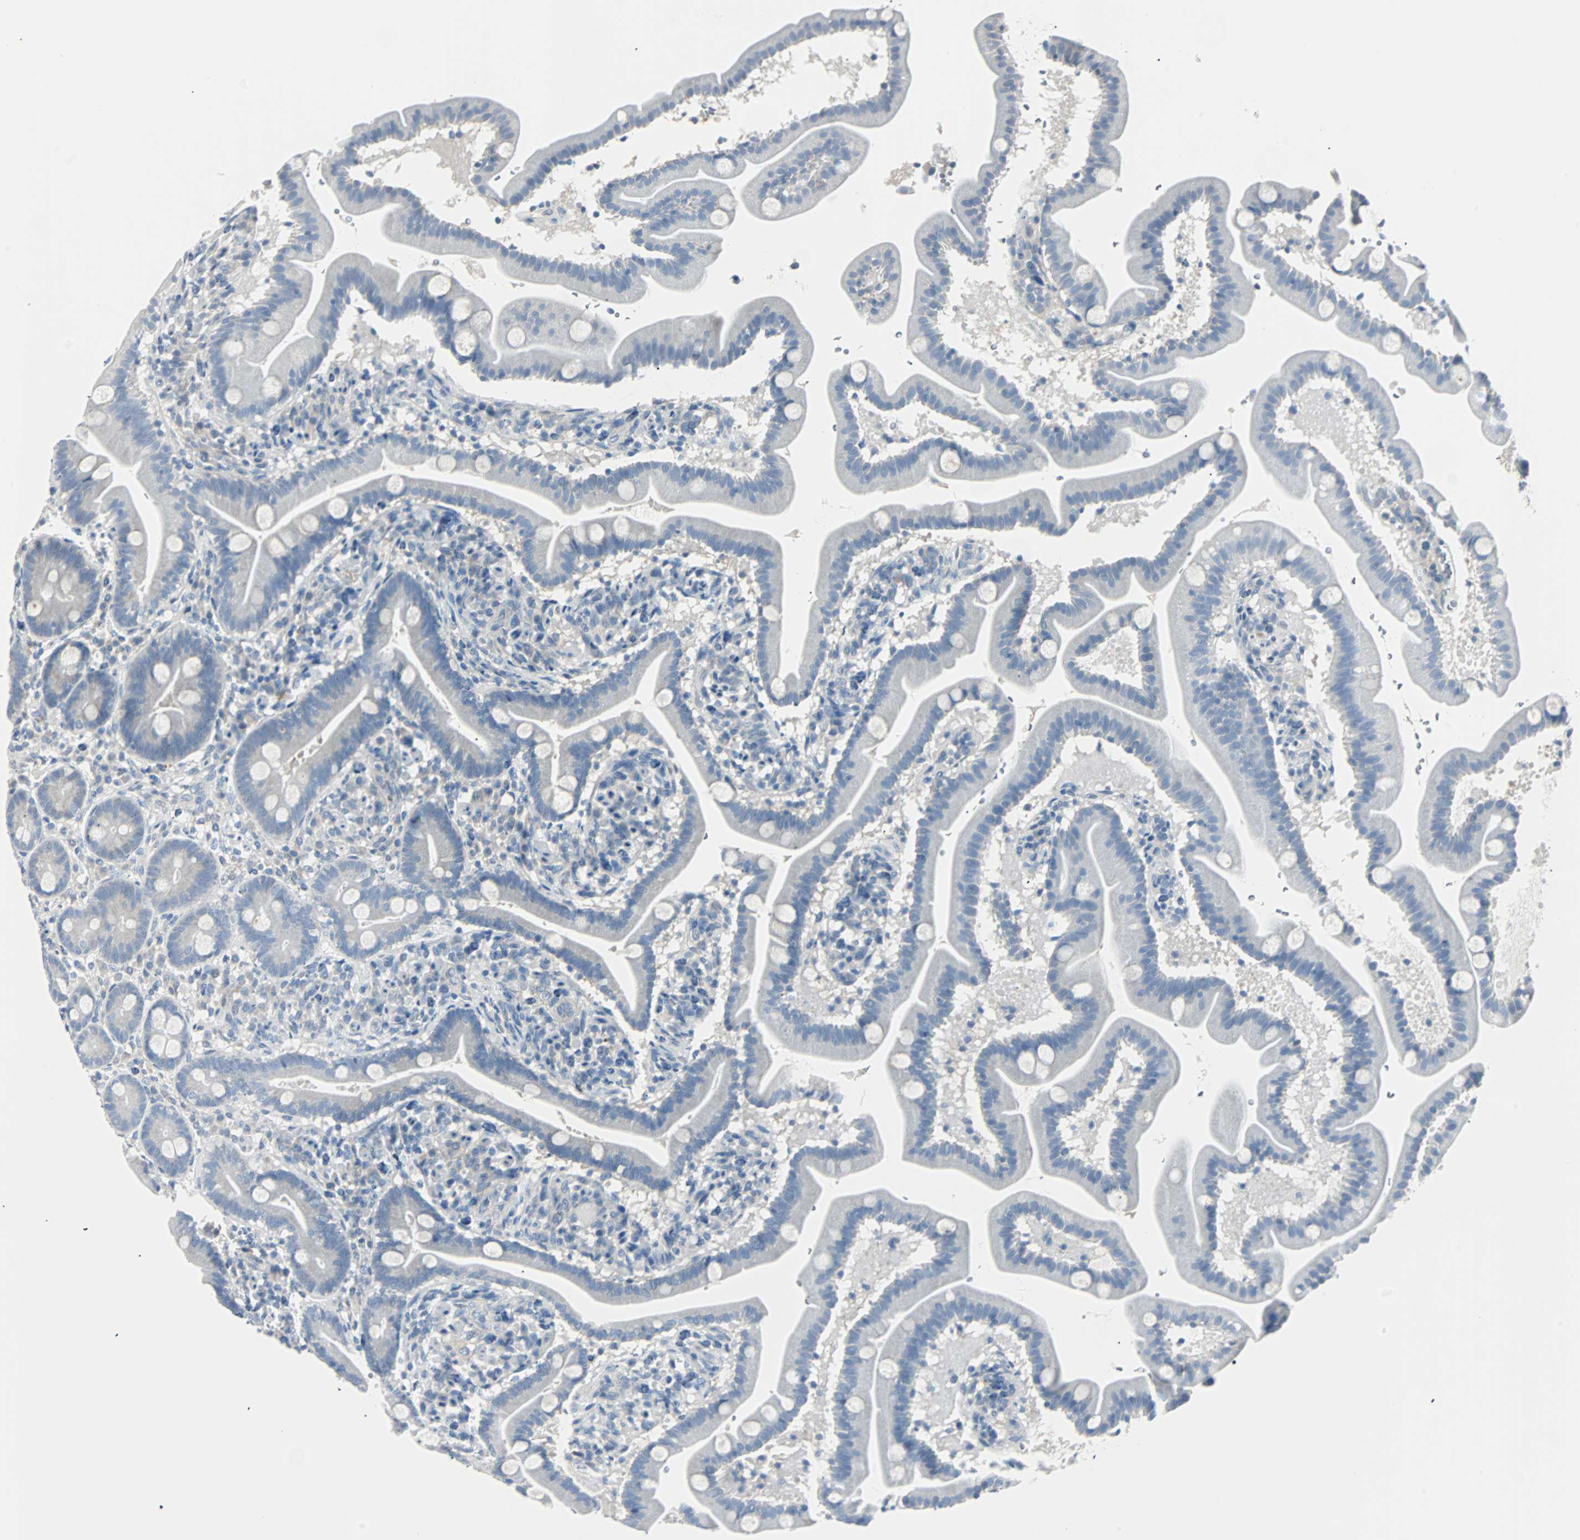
{"staining": {"intensity": "negative", "quantity": "none", "location": "none"}, "tissue": "duodenum", "cell_type": "Glandular cells", "image_type": "normal", "snomed": [{"axis": "morphology", "description": "Normal tissue, NOS"}, {"axis": "topography", "description": "Duodenum"}], "caption": "Immunohistochemistry image of unremarkable duodenum stained for a protein (brown), which shows no positivity in glandular cells. The staining was performed using DAB to visualize the protein expression in brown, while the nuclei were stained in blue with hematoxylin (Magnification: 20x).", "gene": "RASA1", "patient": {"sex": "male", "age": 54}}